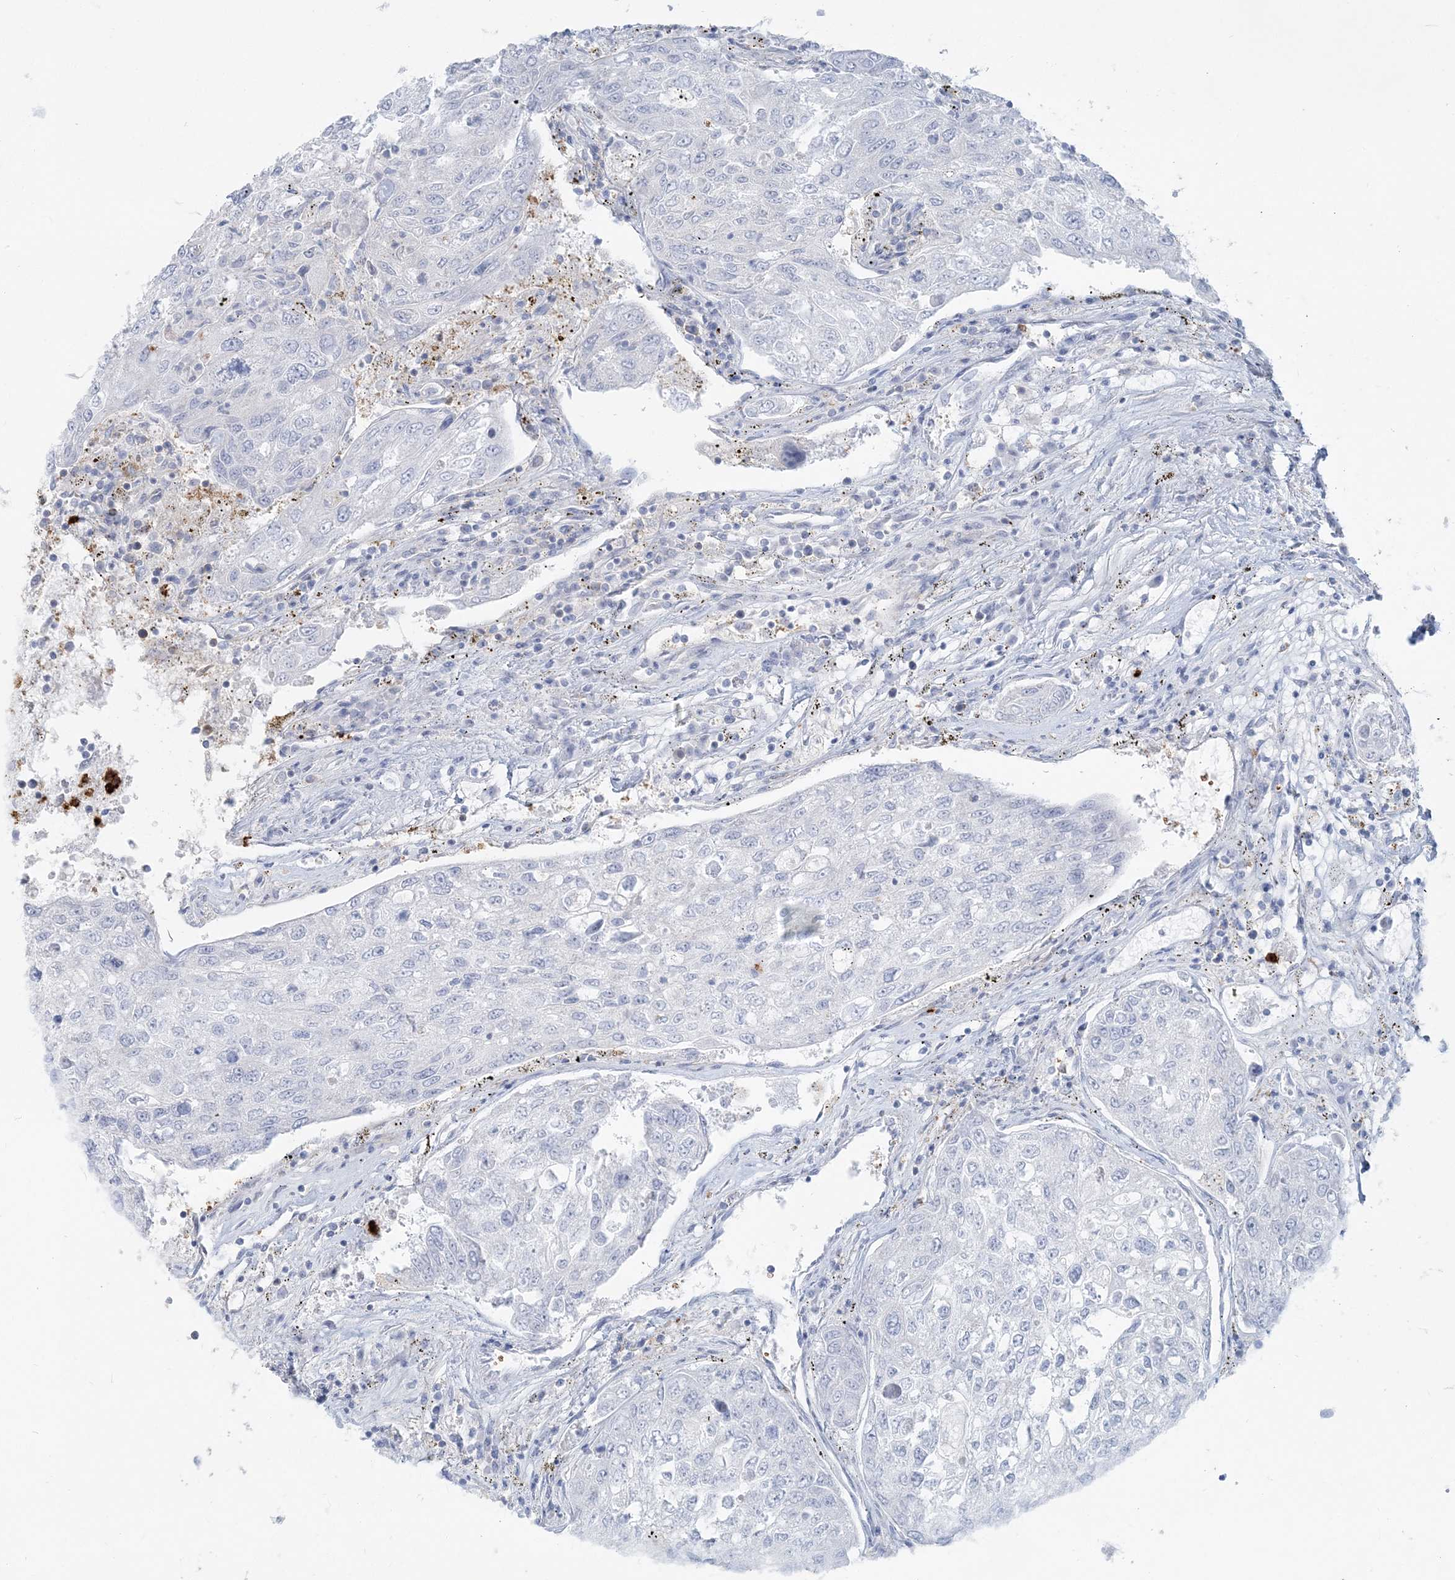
{"staining": {"intensity": "negative", "quantity": "none", "location": "none"}, "tissue": "urothelial cancer", "cell_type": "Tumor cells", "image_type": "cancer", "snomed": [{"axis": "morphology", "description": "Urothelial carcinoma, High grade"}, {"axis": "topography", "description": "Lymph node"}, {"axis": "topography", "description": "Urinary bladder"}], "caption": "This is an immunohistochemistry histopathology image of human urothelial cancer. There is no expression in tumor cells.", "gene": "CCNJ", "patient": {"sex": "male", "age": 51}}